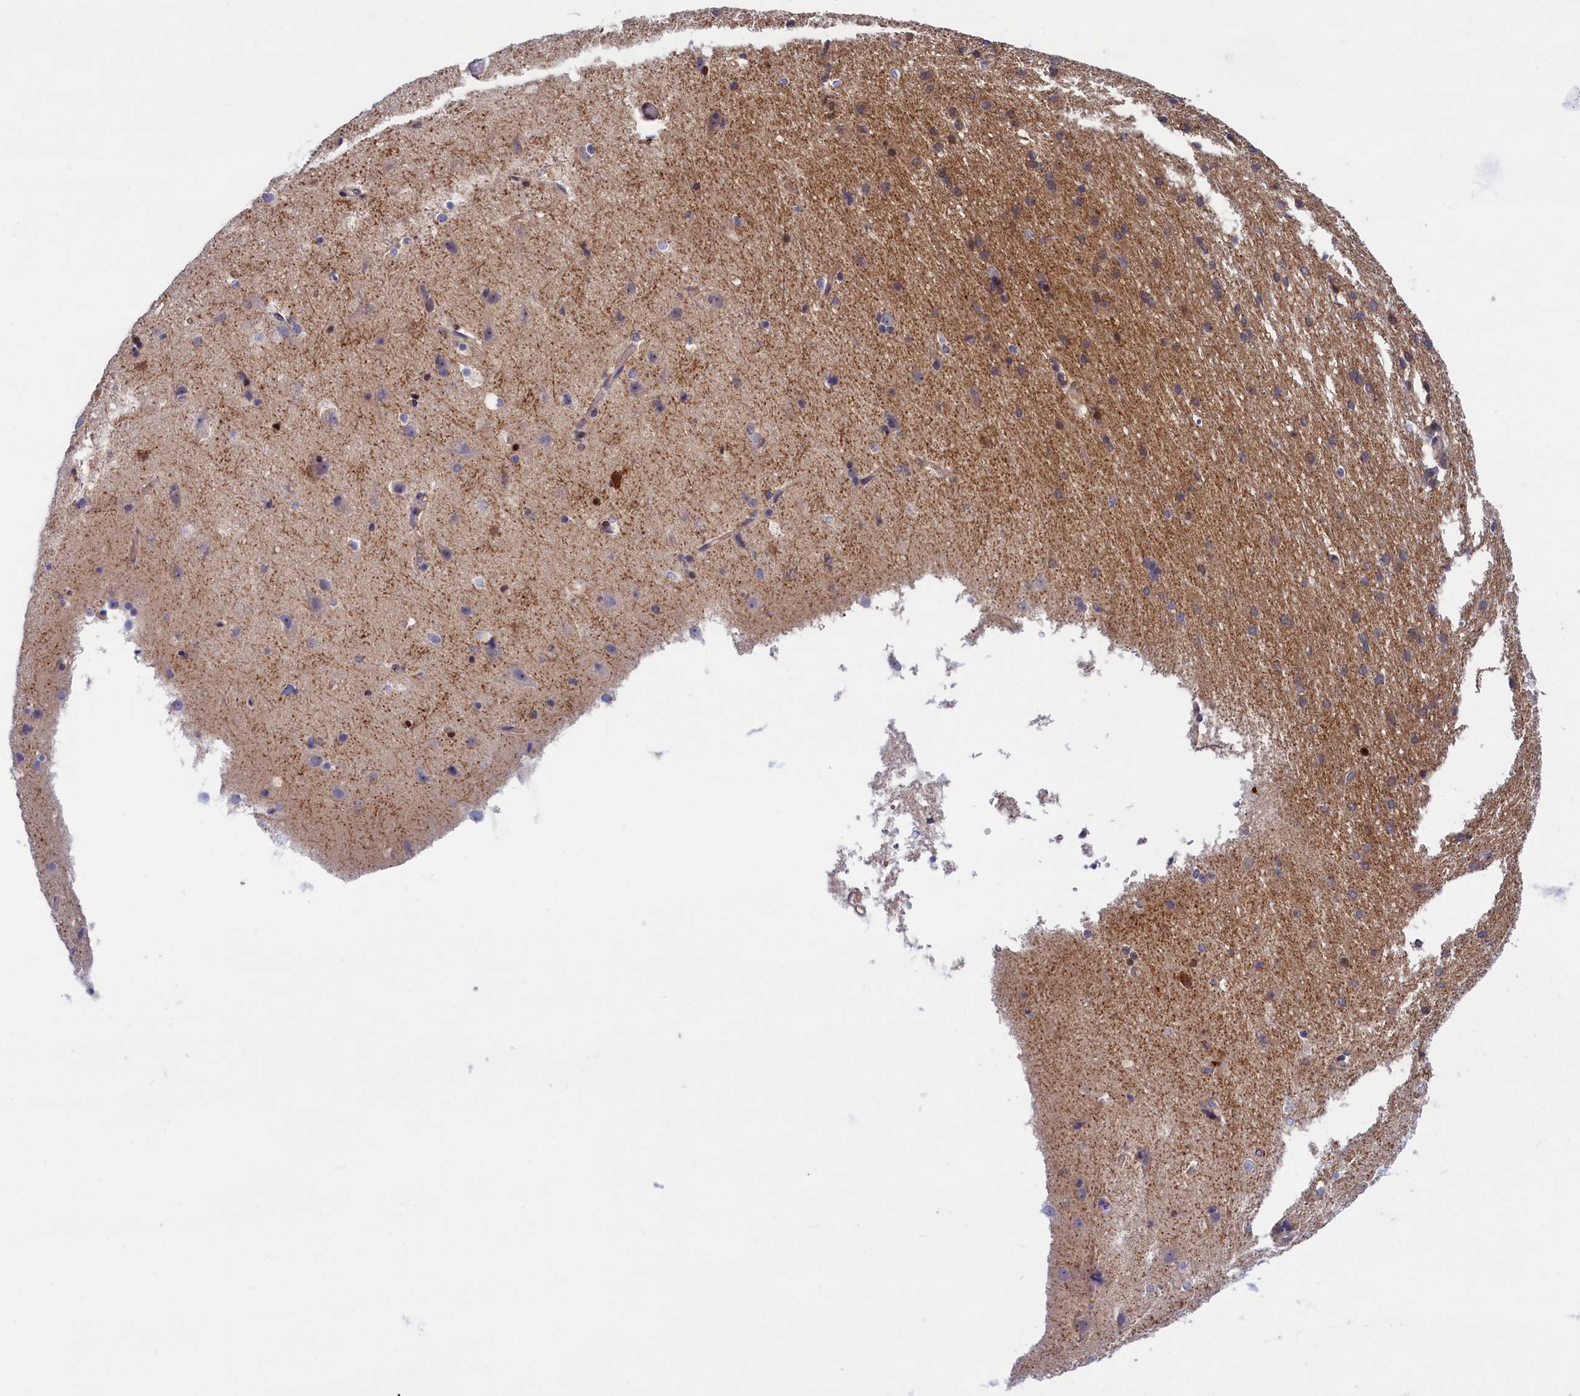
{"staining": {"intensity": "moderate", "quantity": "25%-75%", "location": "cytoplasmic/membranous"}, "tissue": "cerebral cortex", "cell_type": "Endothelial cells", "image_type": "normal", "snomed": [{"axis": "morphology", "description": "Normal tissue, NOS"}, {"axis": "topography", "description": "Cerebral cortex"}], "caption": "The image shows a brown stain indicating the presence of a protein in the cytoplasmic/membranous of endothelial cells in cerebral cortex.", "gene": "ABCC12", "patient": {"sex": "male", "age": 54}}